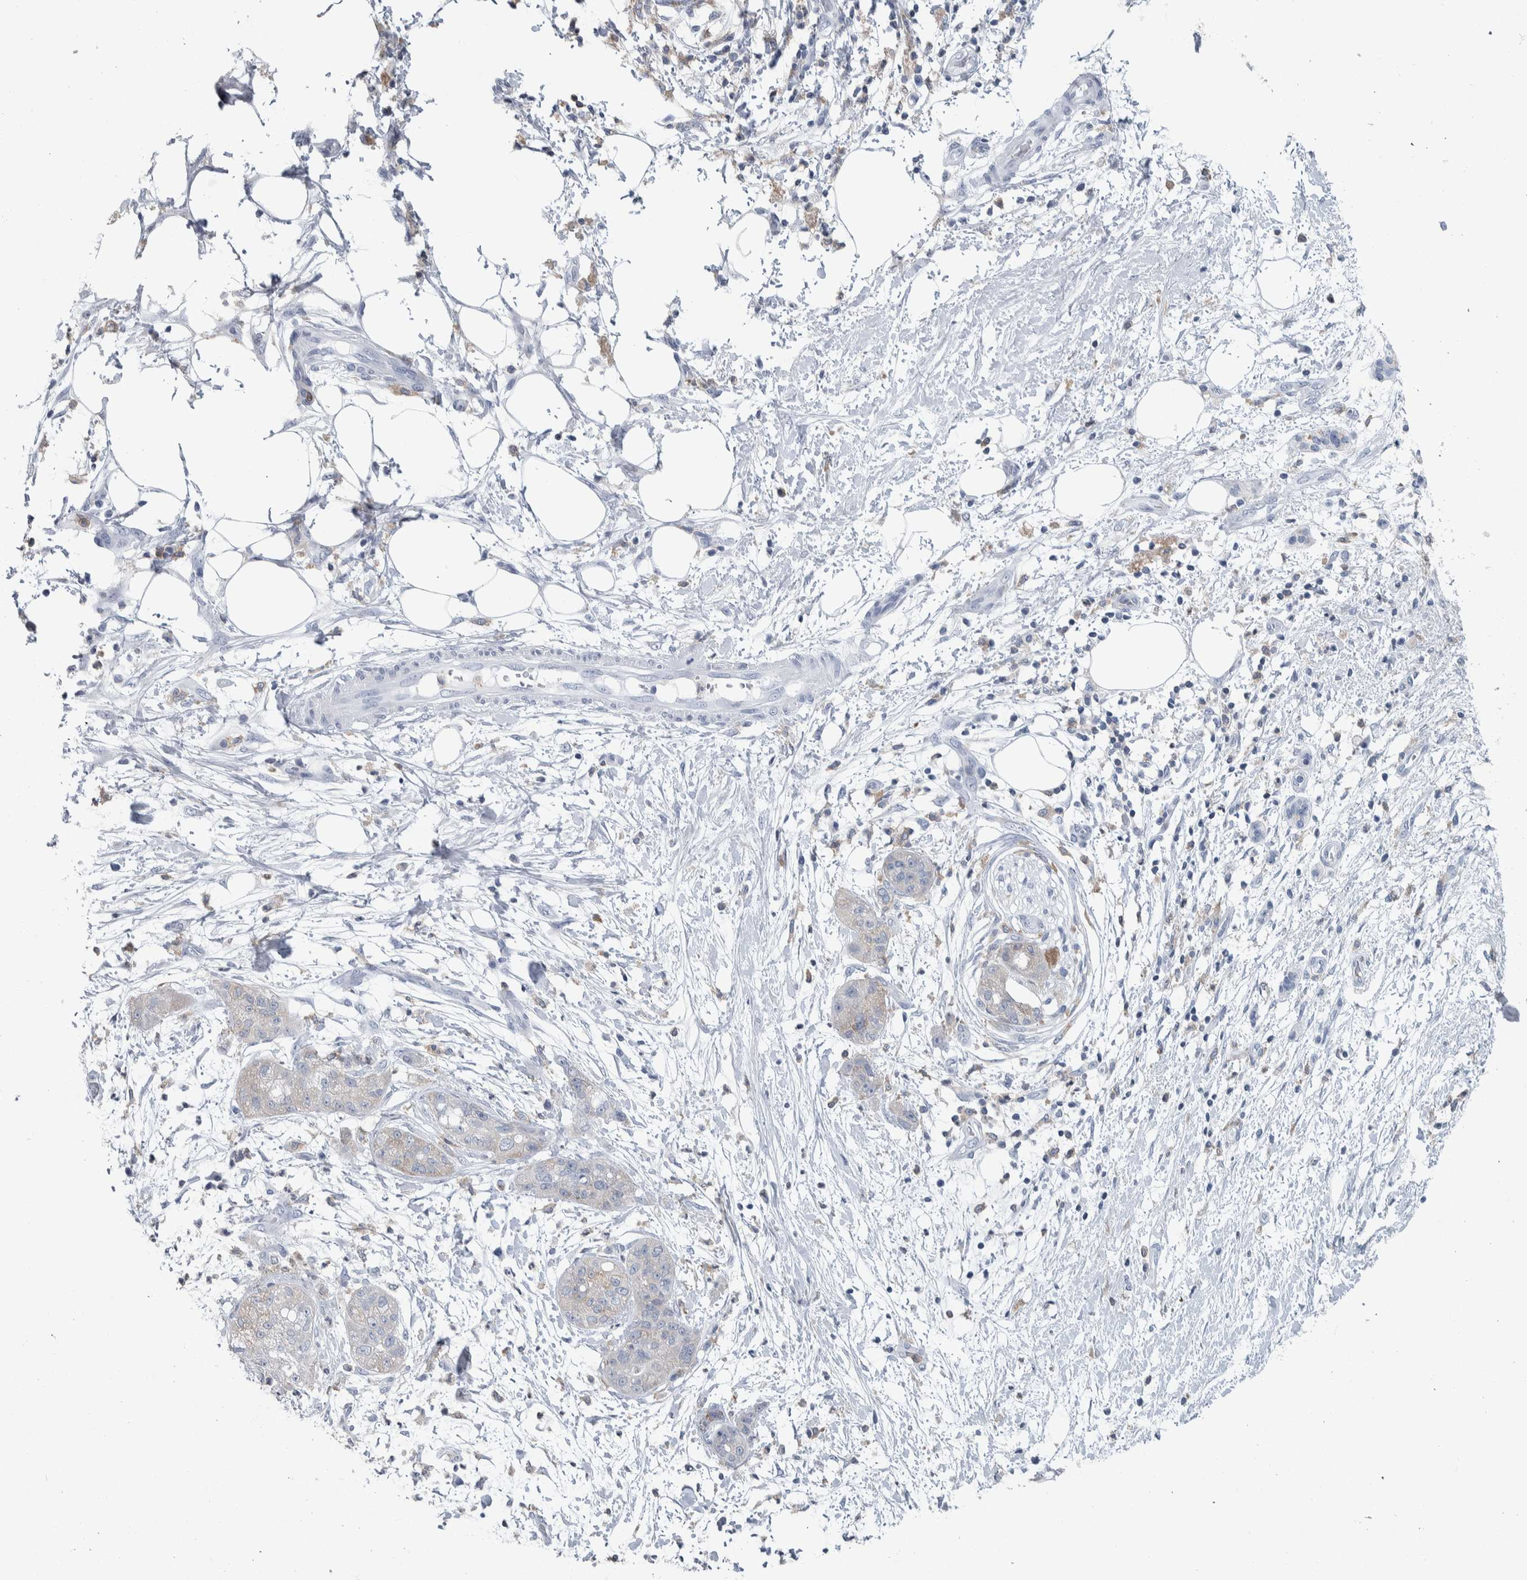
{"staining": {"intensity": "weak", "quantity": "<25%", "location": "cytoplasmic/membranous"}, "tissue": "pancreatic cancer", "cell_type": "Tumor cells", "image_type": "cancer", "snomed": [{"axis": "morphology", "description": "Adenocarcinoma, NOS"}, {"axis": "topography", "description": "Pancreas"}], "caption": "IHC micrograph of neoplastic tissue: human pancreatic cancer stained with DAB exhibits no significant protein expression in tumor cells. The staining is performed using DAB (3,3'-diaminobenzidine) brown chromogen with nuclei counter-stained in using hematoxylin.", "gene": "SKAP2", "patient": {"sex": "female", "age": 78}}